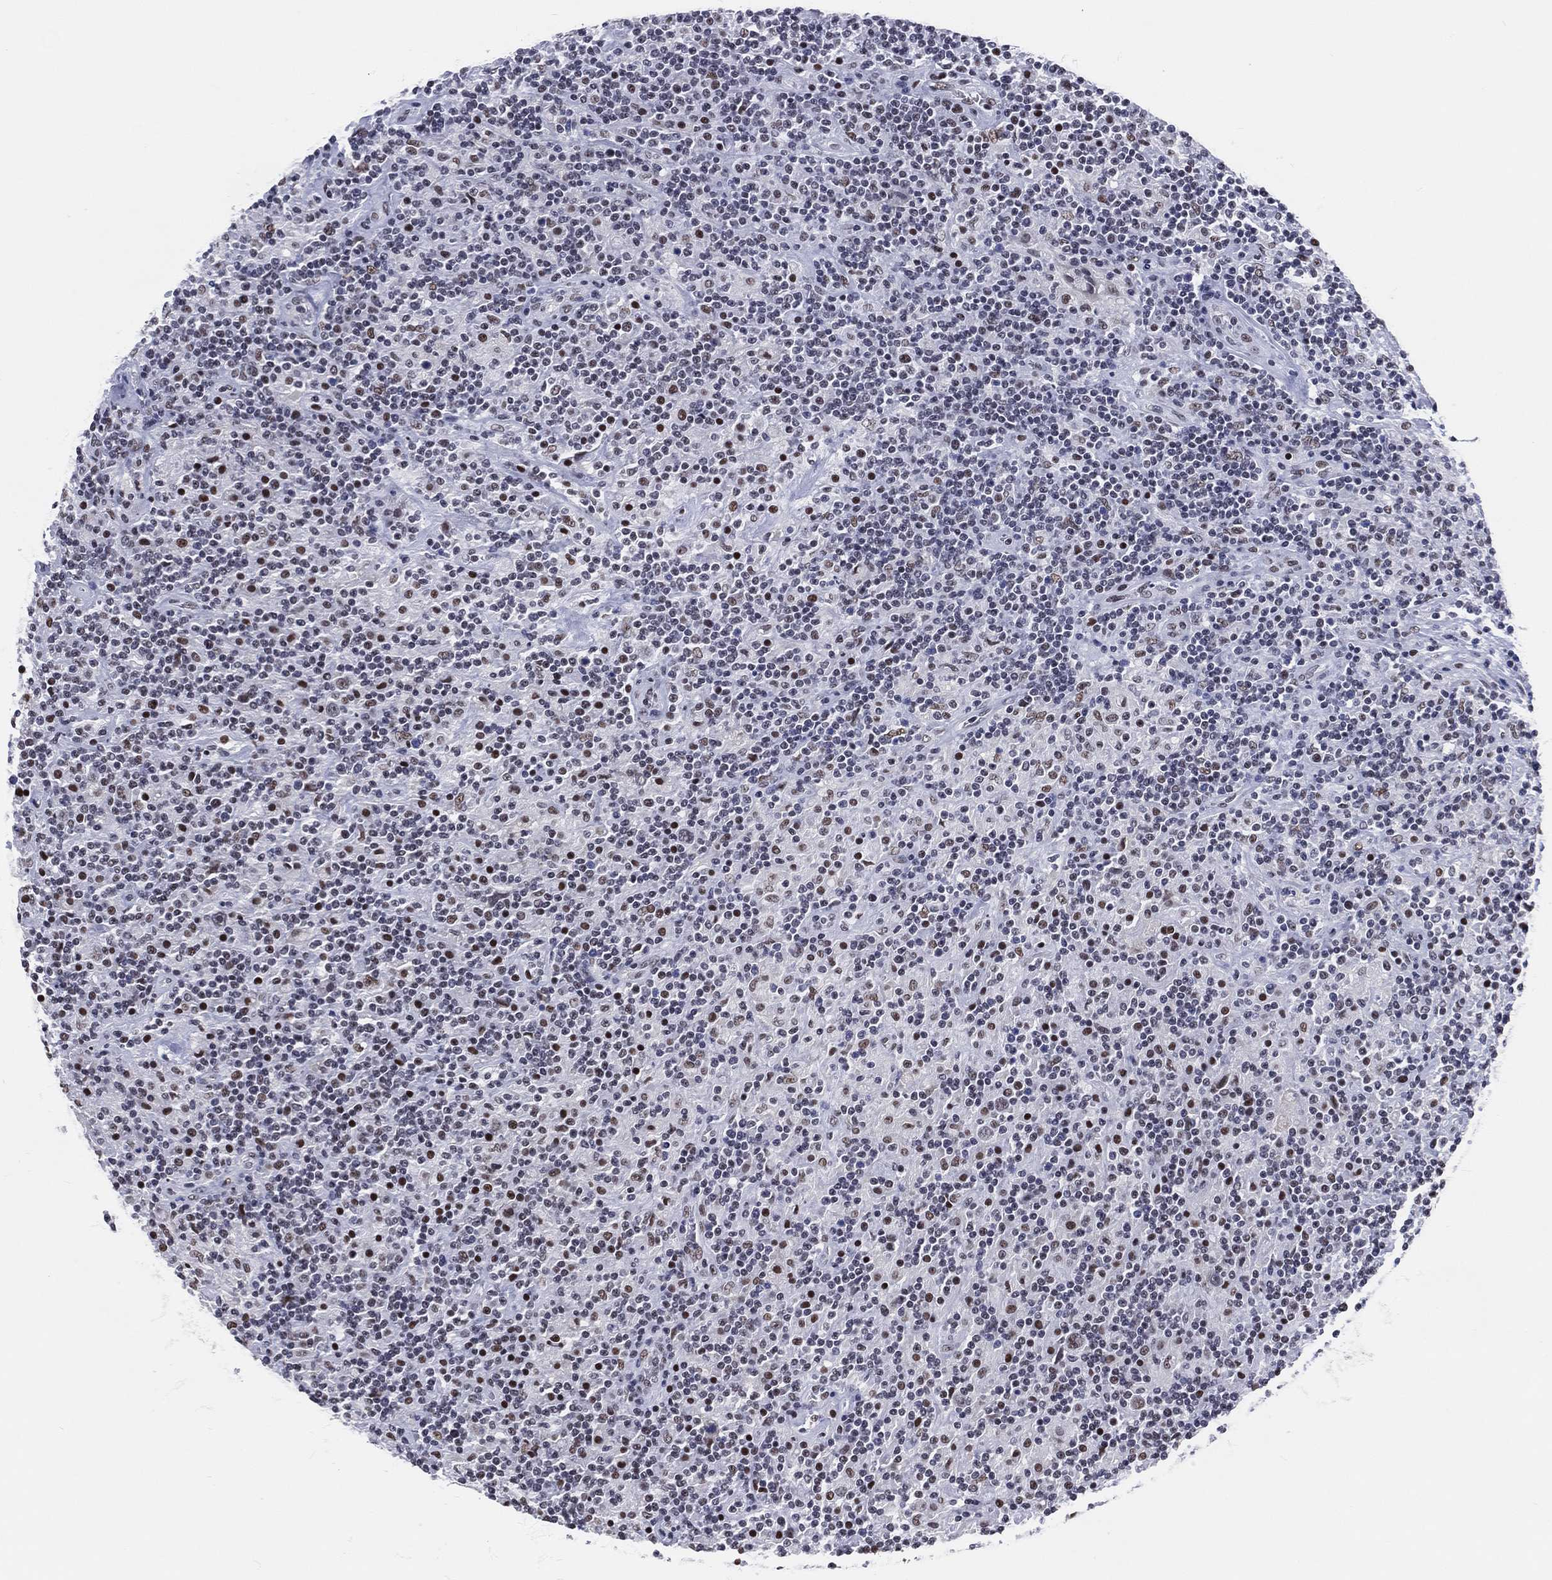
{"staining": {"intensity": "weak", "quantity": "<25%", "location": "nuclear"}, "tissue": "lymphoma", "cell_type": "Tumor cells", "image_type": "cancer", "snomed": [{"axis": "morphology", "description": "Hodgkin's disease, NOS"}, {"axis": "topography", "description": "Lymph node"}], "caption": "Tumor cells are negative for brown protein staining in Hodgkin's disease.", "gene": "MAPK8IP1", "patient": {"sex": "male", "age": 70}}